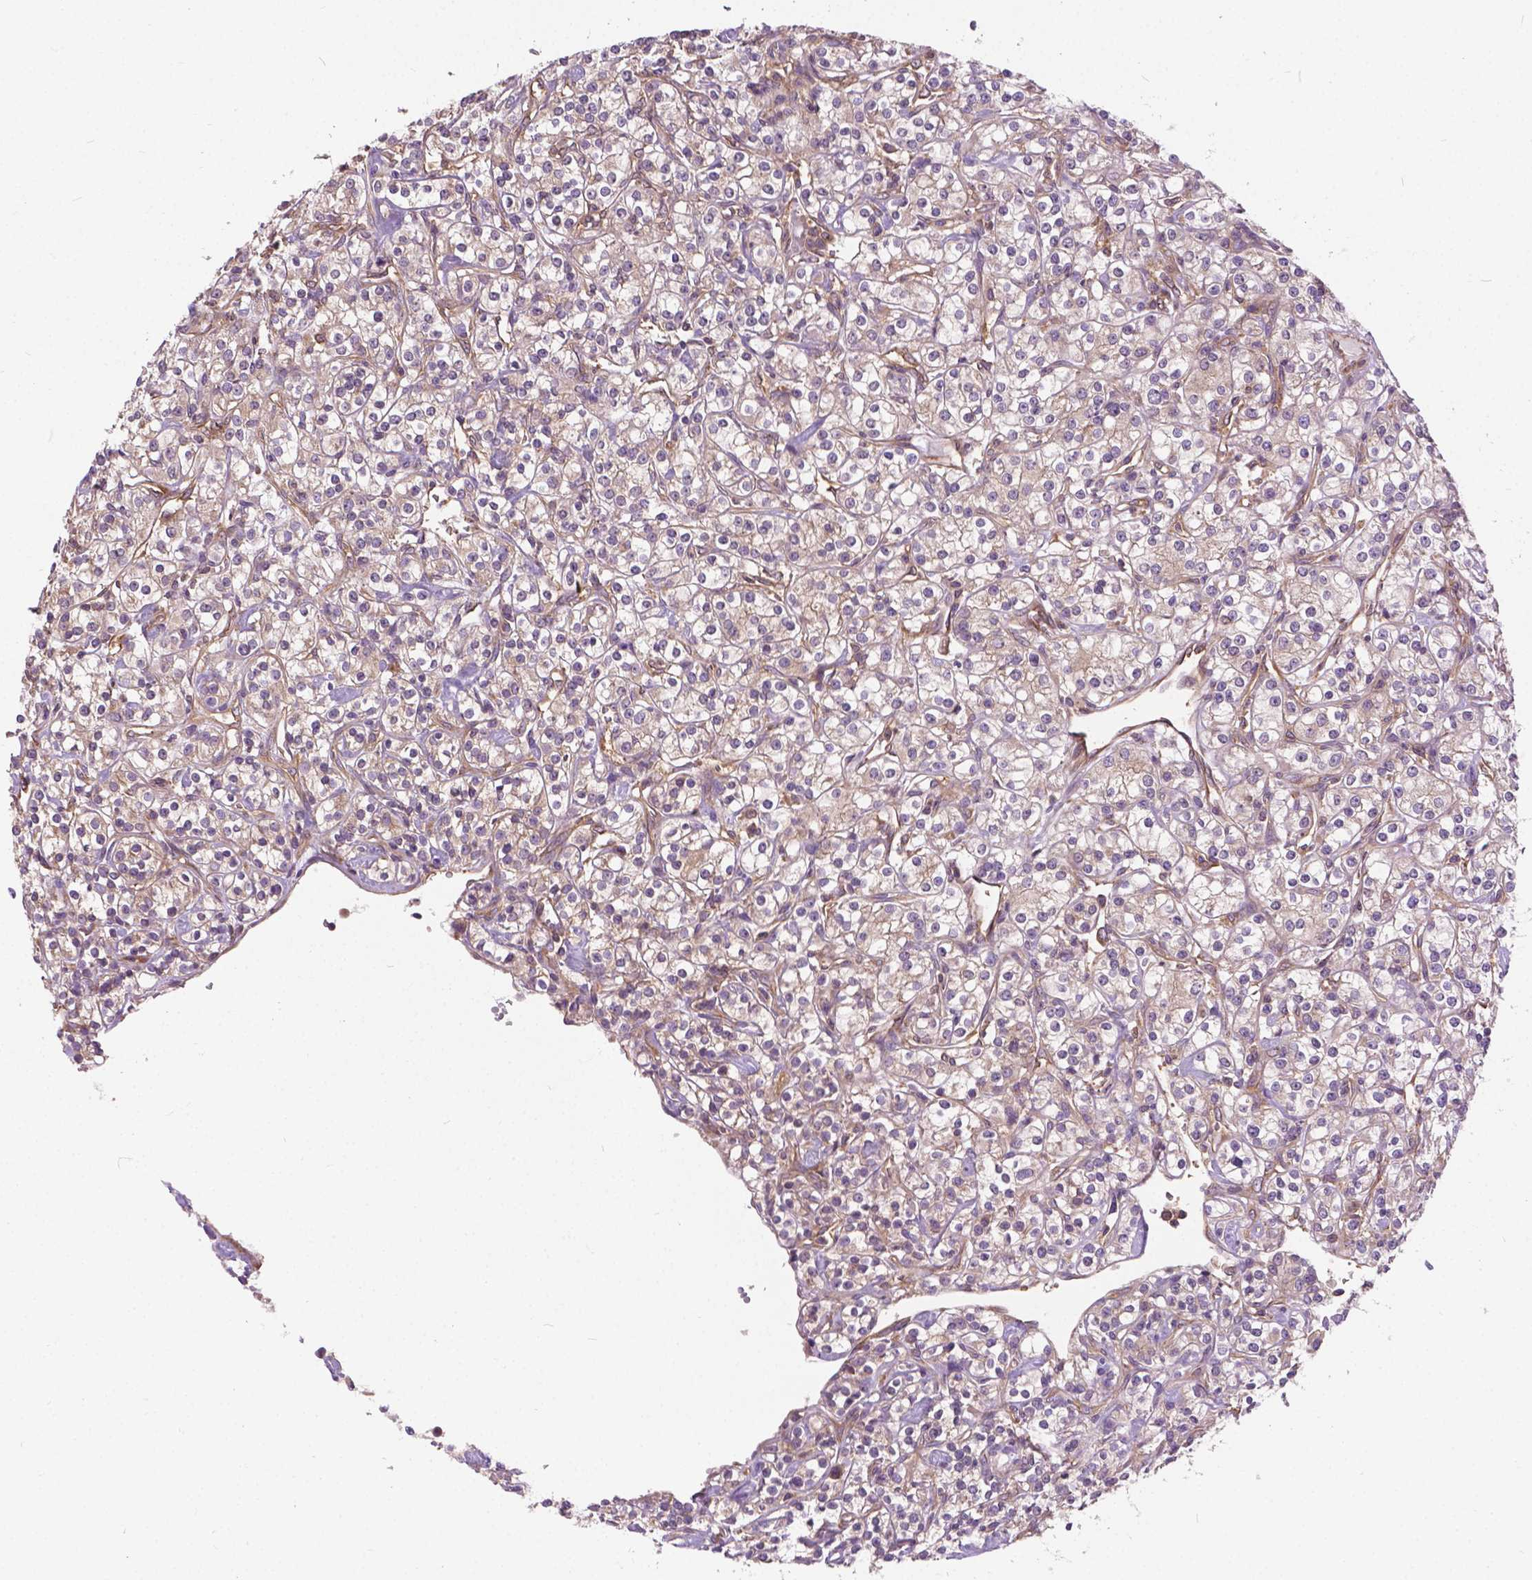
{"staining": {"intensity": "negative", "quantity": "none", "location": "none"}, "tissue": "renal cancer", "cell_type": "Tumor cells", "image_type": "cancer", "snomed": [{"axis": "morphology", "description": "Adenocarcinoma, NOS"}, {"axis": "topography", "description": "Kidney"}], "caption": "Renal cancer was stained to show a protein in brown. There is no significant staining in tumor cells. The staining was performed using DAB (3,3'-diaminobenzidine) to visualize the protein expression in brown, while the nuclei were stained in blue with hematoxylin (Magnification: 20x).", "gene": "MZT1", "patient": {"sex": "male", "age": 77}}